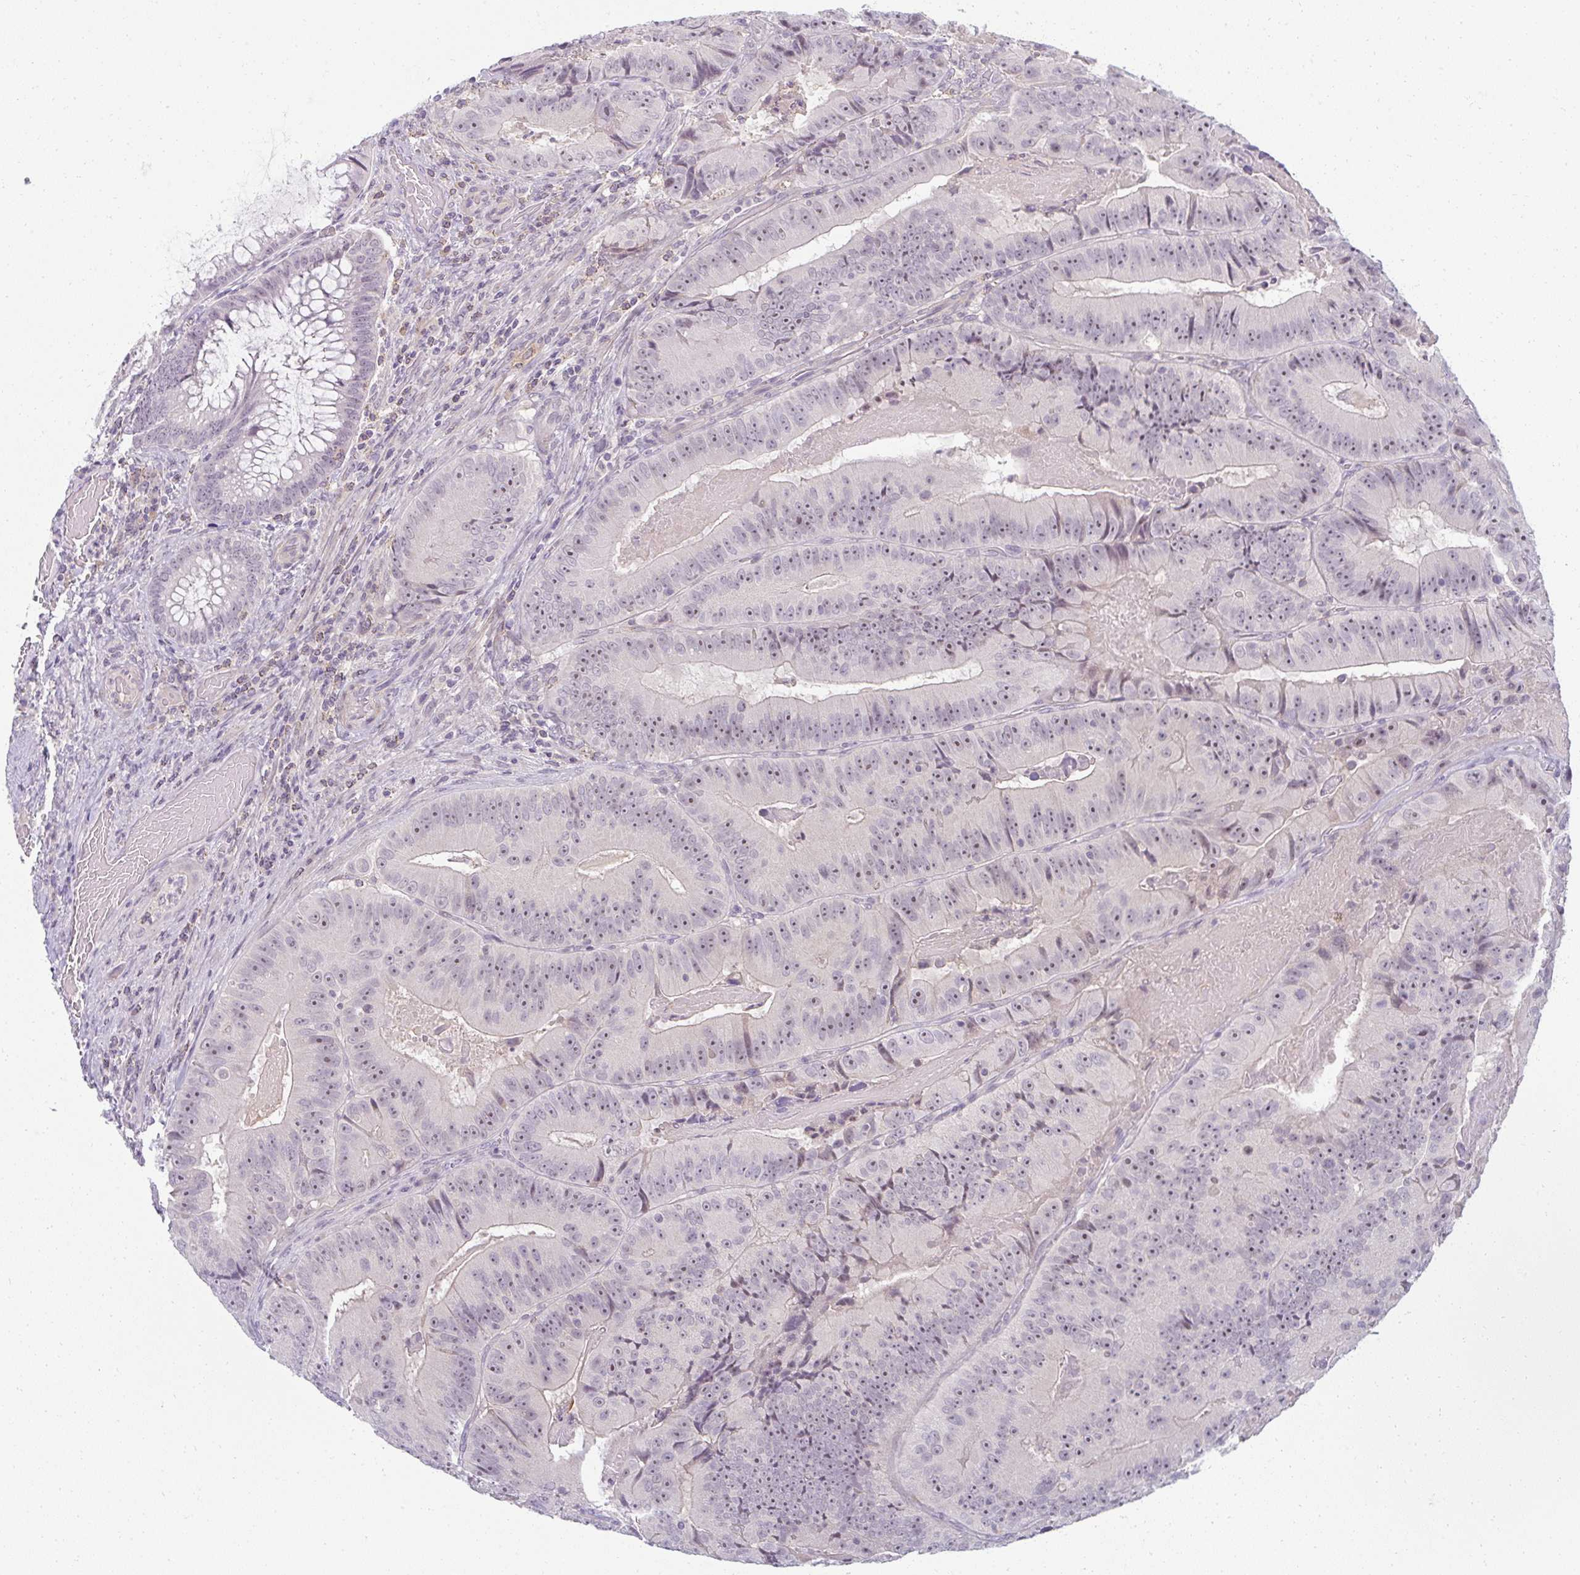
{"staining": {"intensity": "moderate", "quantity": "25%-75%", "location": "nuclear"}, "tissue": "colorectal cancer", "cell_type": "Tumor cells", "image_type": "cancer", "snomed": [{"axis": "morphology", "description": "Adenocarcinoma, NOS"}, {"axis": "topography", "description": "Colon"}], "caption": "Immunohistochemistry (IHC) histopathology image of neoplastic tissue: human colorectal cancer (adenocarcinoma) stained using IHC exhibits medium levels of moderate protein expression localized specifically in the nuclear of tumor cells, appearing as a nuclear brown color.", "gene": "PPFIA4", "patient": {"sex": "female", "age": 86}}